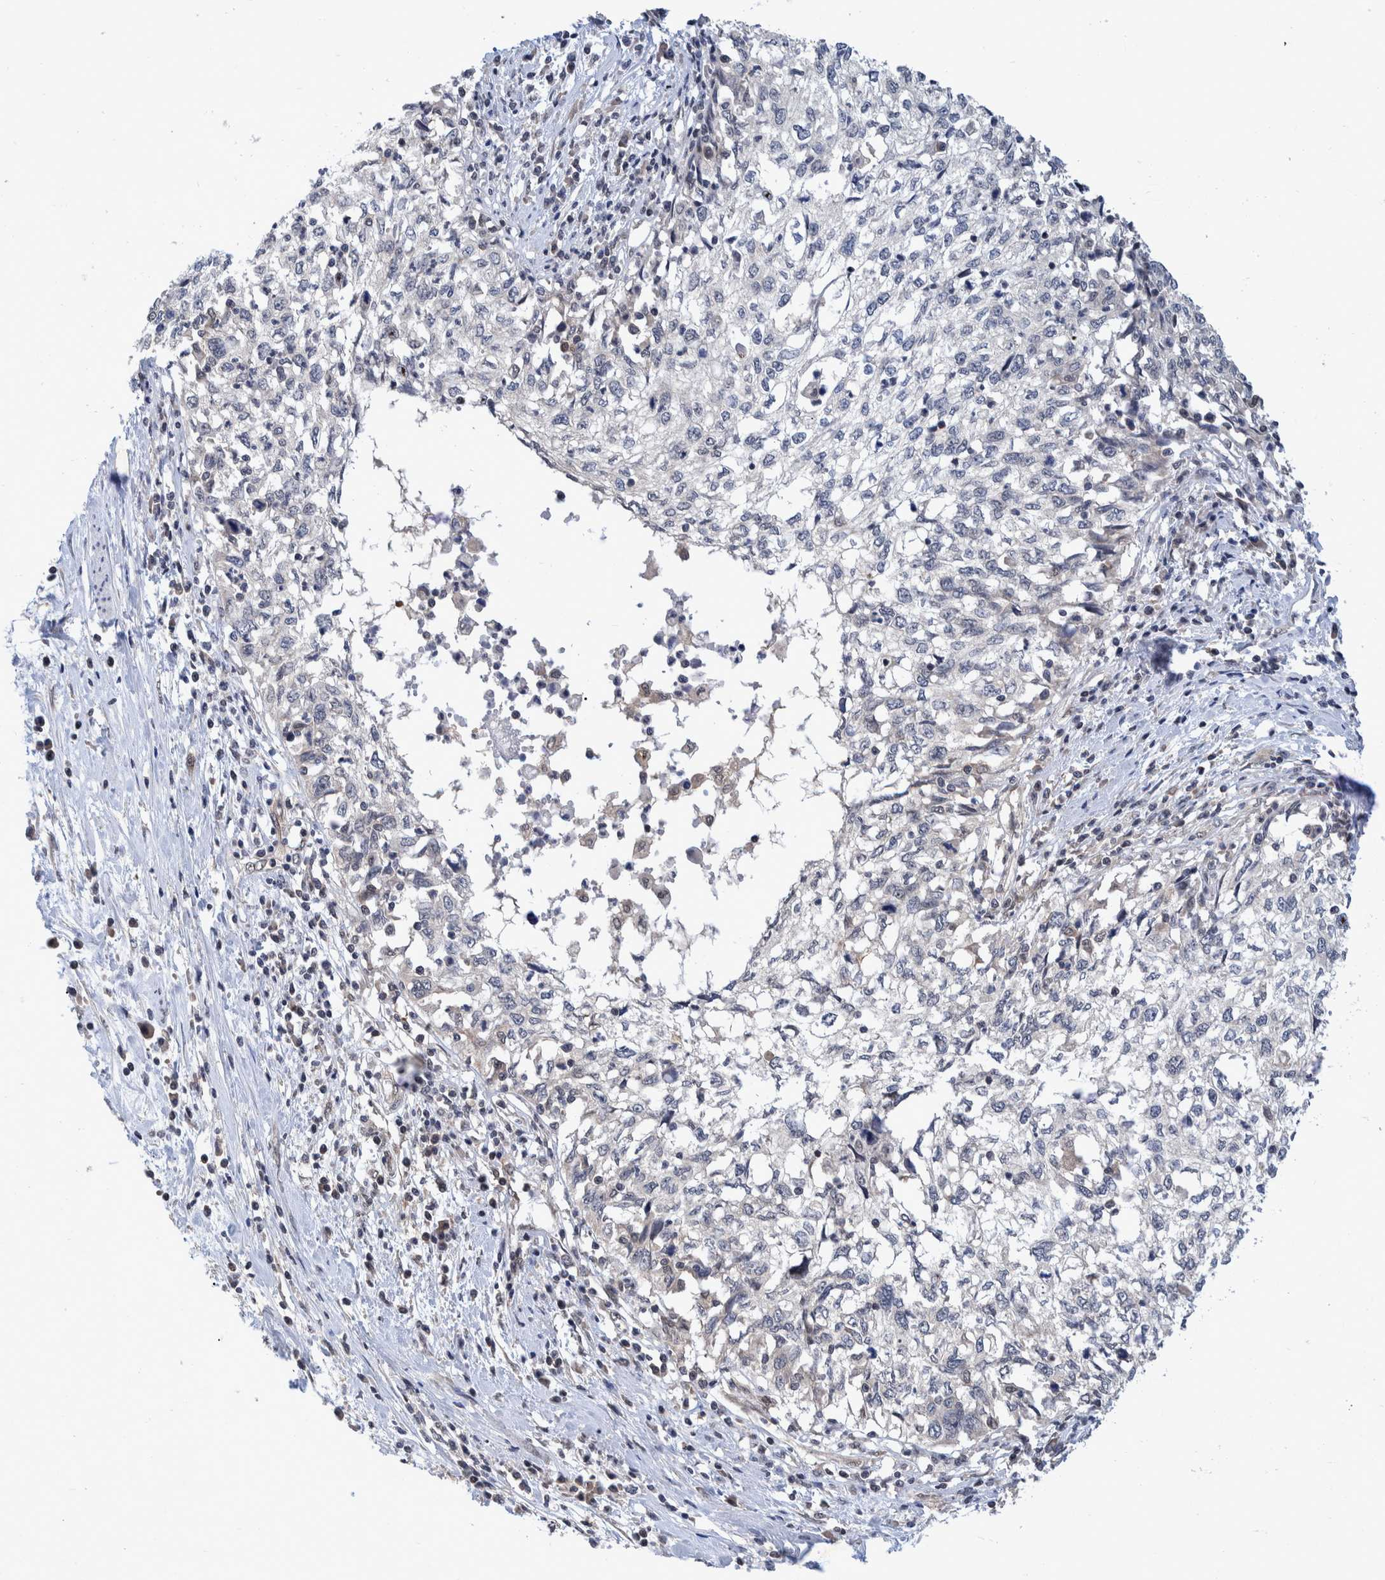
{"staining": {"intensity": "negative", "quantity": "none", "location": "none"}, "tissue": "cervical cancer", "cell_type": "Tumor cells", "image_type": "cancer", "snomed": [{"axis": "morphology", "description": "Squamous cell carcinoma, NOS"}, {"axis": "topography", "description": "Cervix"}], "caption": "An immunohistochemistry (IHC) micrograph of cervical squamous cell carcinoma is shown. There is no staining in tumor cells of cervical squamous cell carcinoma. The staining was performed using DAB to visualize the protein expression in brown, while the nuclei were stained in blue with hematoxylin (Magnification: 20x).", "gene": "PLPBP", "patient": {"sex": "female", "age": 57}}